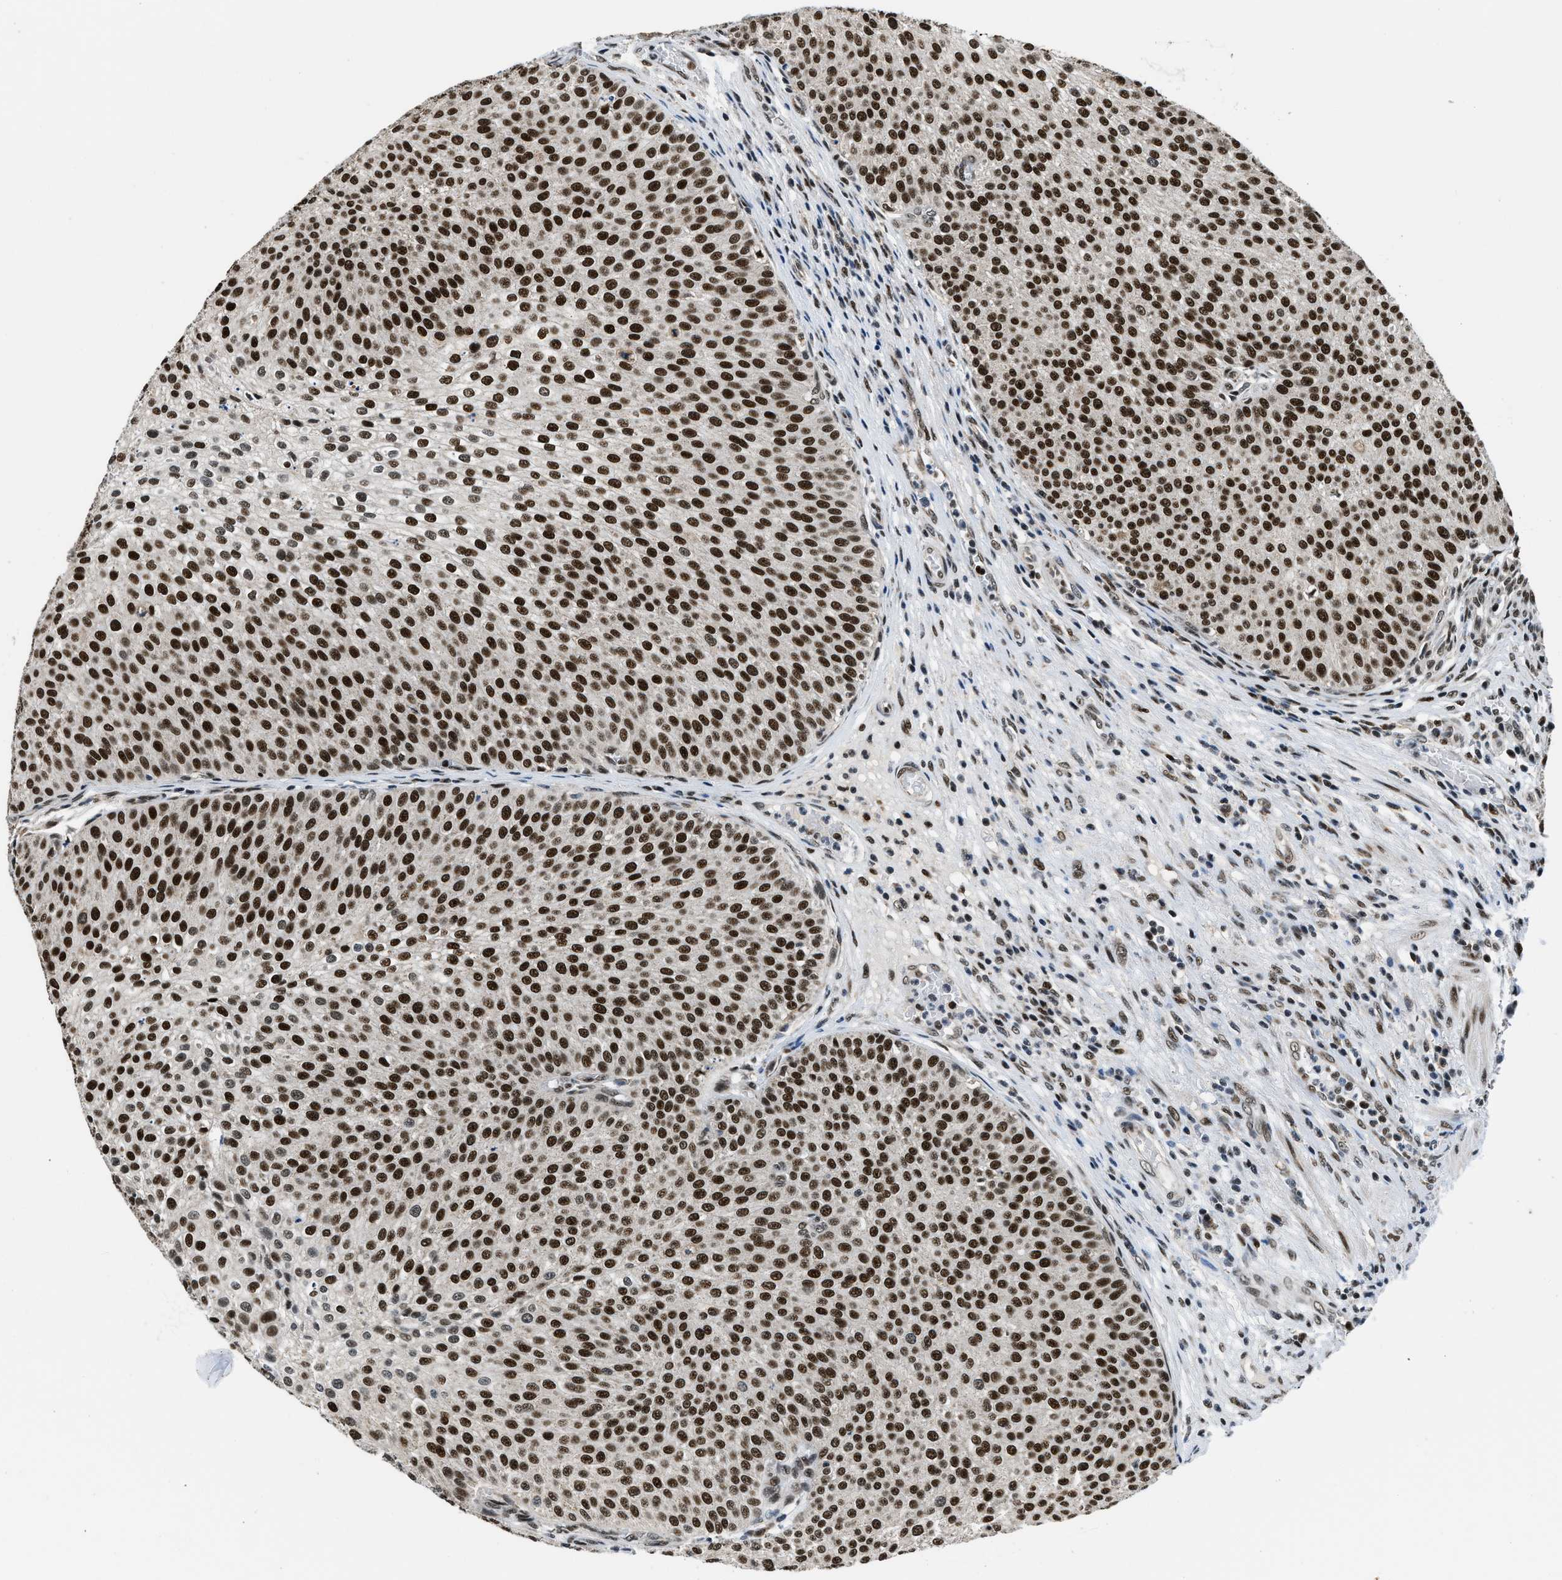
{"staining": {"intensity": "strong", "quantity": ">75%", "location": "nuclear"}, "tissue": "urothelial cancer", "cell_type": "Tumor cells", "image_type": "cancer", "snomed": [{"axis": "morphology", "description": "Urothelial carcinoma, Low grade"}, {"axis": "topography", "description": "Smooth muscle"}, {"axis": "topography", "description": "Urinary bladder"}], "caption": "A histopathology image of urothelial cancer stained for a protein shows strong nuclear brown staining in tumor cells.", "gene": "KDM3B", "patient": {"sex": "male", "age": 60}}